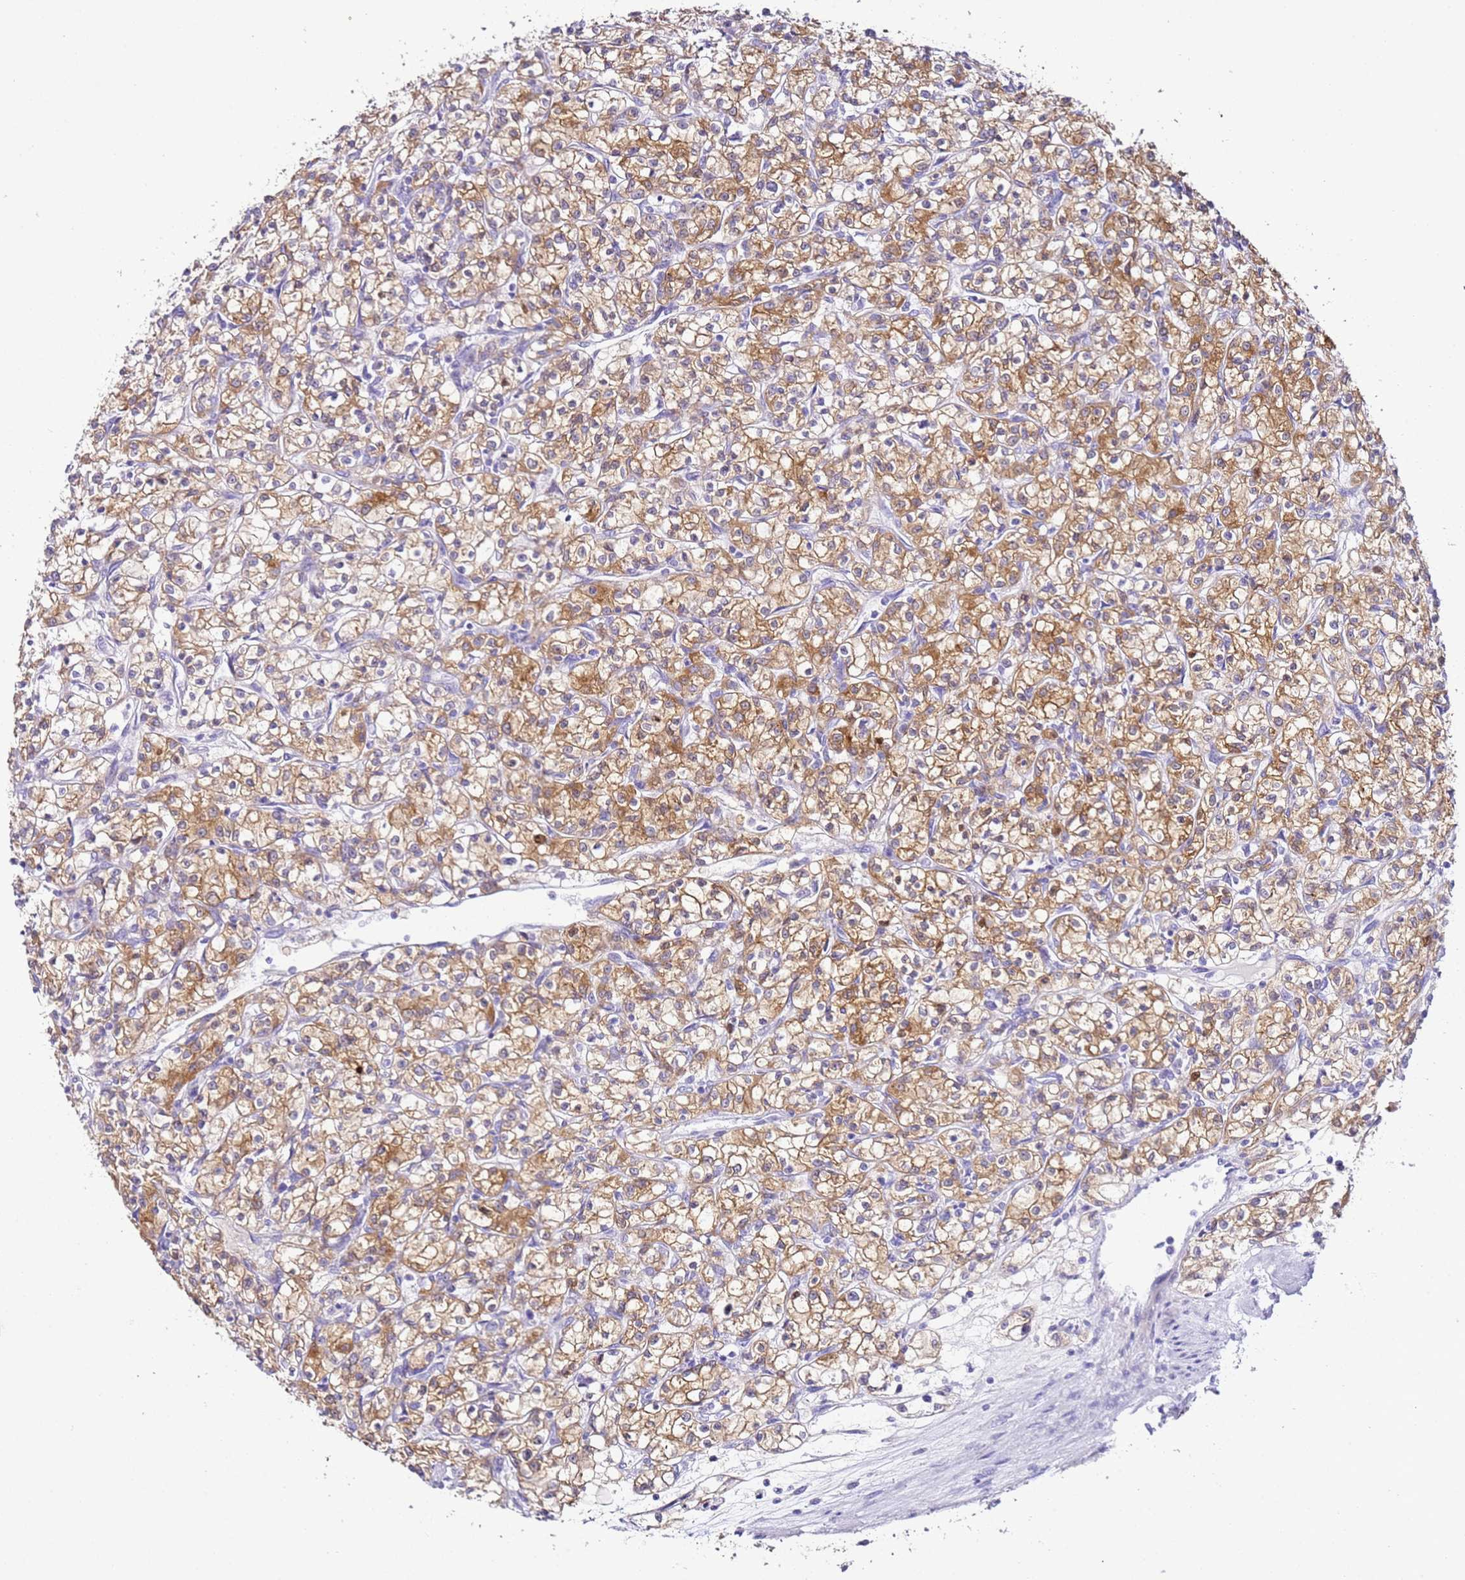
{"staining": {"intensity": "moderate", "quantity": ">75%", "location": "cytoplasmic/membranous"}, "tissue": "renal cancer", "cell_type": "Tumor cells", "image_type": "cancer", "snomed": [{"axis": "morphology", "description": "Adenocarcinoma, NOS"}, {"axis": "topography", "description": "Kidney"}], "caption": "Immunohistochemical staining of human adenocarcinoma (renal) demonstrates medium levels of moderate cytoplasmic/membranous expression in about >75% of tumor cells.", "gene": "HGD", "patient": {"sex": "female", "age": 59}}